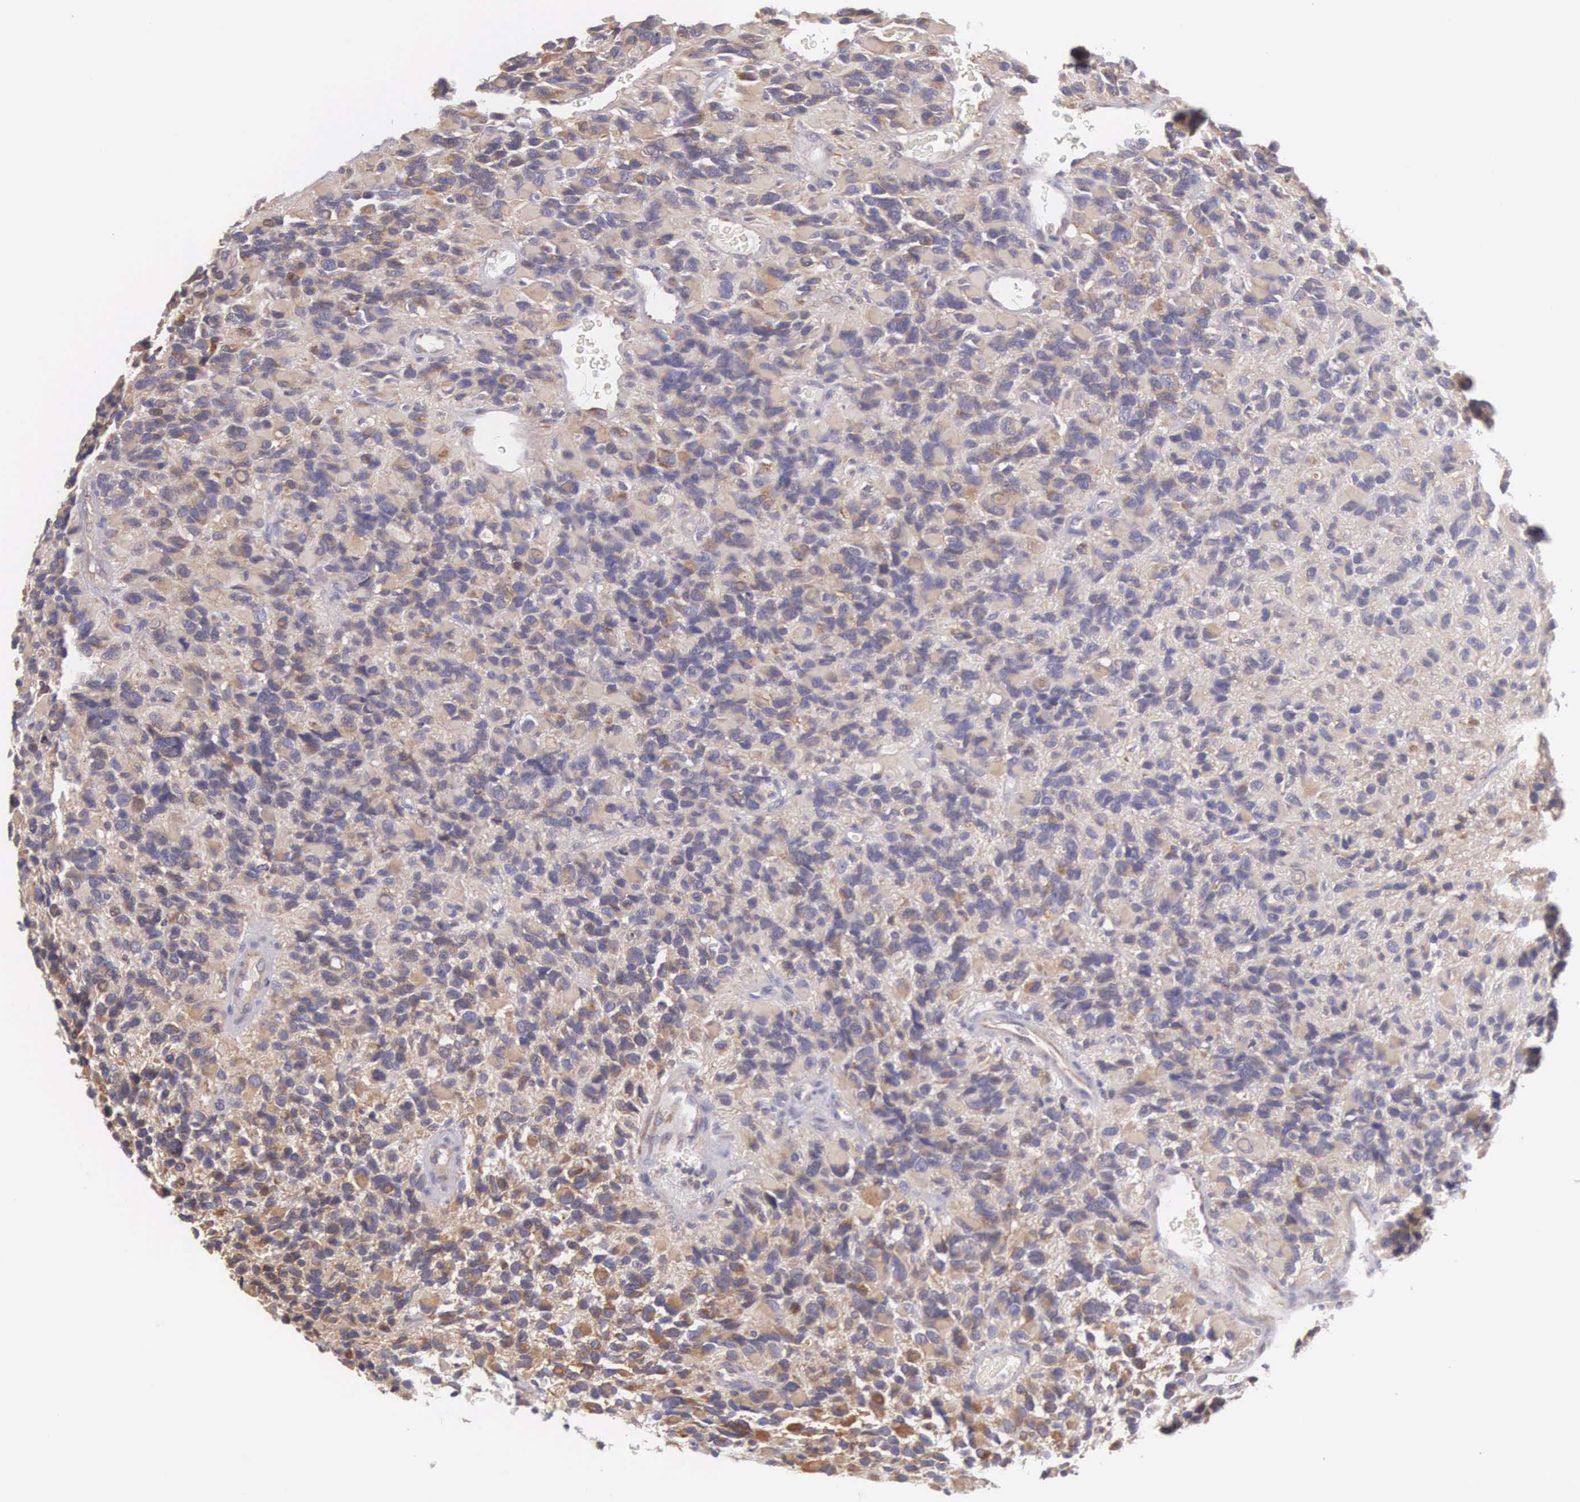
{"staining": {"intensity": "weak", "quantity": ">75%", "location": "cytoplasmic/membranous"}, "tissue": "glioma", "cell_type": "Tumor cells", "image_type": "cancer", "snomed": [{"axis": "morphology", "description": "Glioma, malignant, High grade"}, {"axis": "topography", "description": "Brain"}], "caption": "Protein positivity by immunohistochemistry (IHC) reveals weak cytoplasmic/membranous positivity in about >75% of tumor cells in malignant glioma (high-grade).", "gene": "NSDHL", "patient": {"sex": "male", "age": 77}}